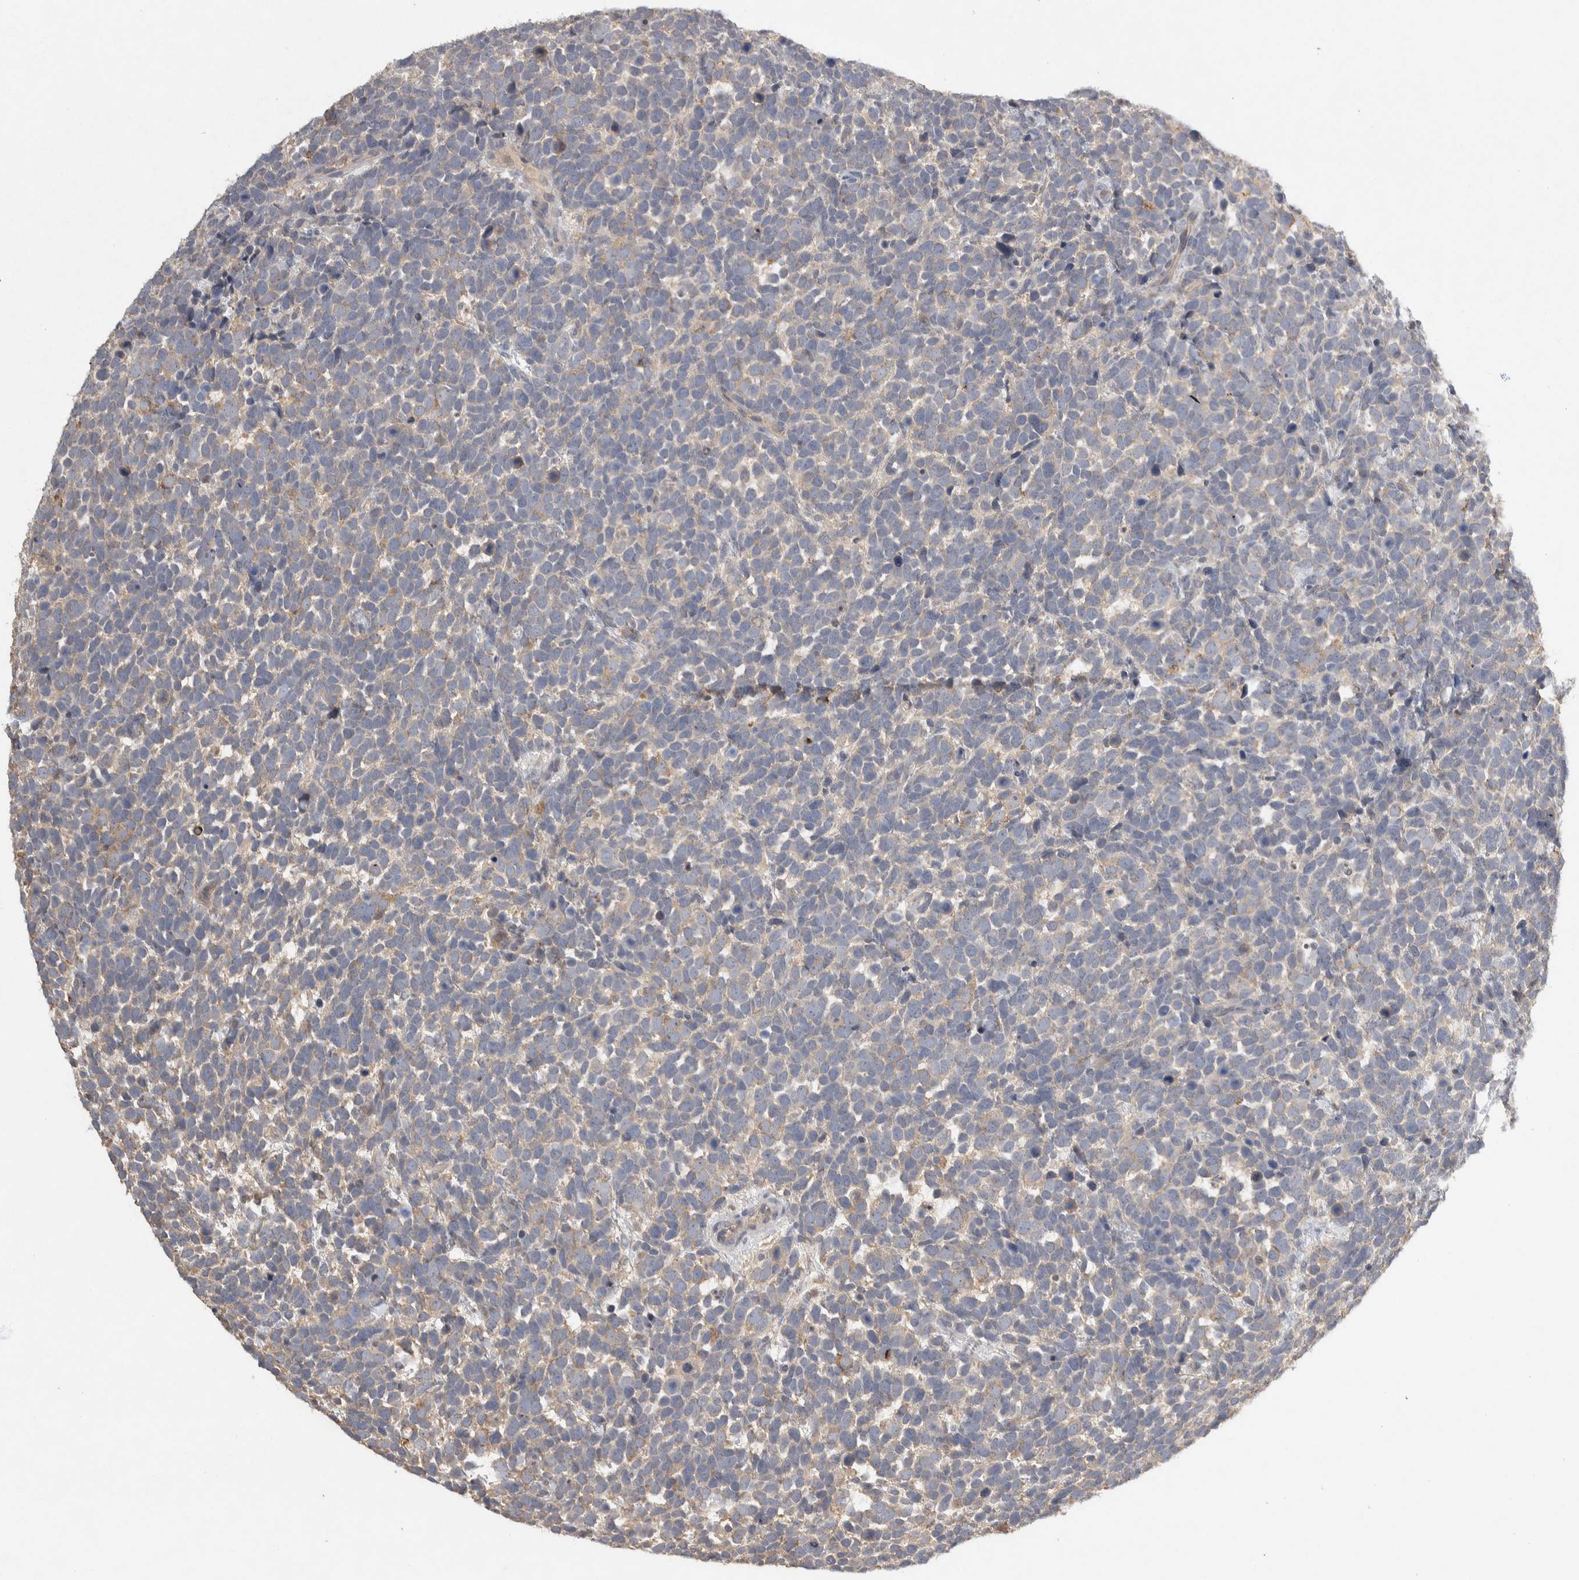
{"staining": {"intensity": "weak", "quantity": "<25%", "location": "cytoplasmic/membranous"}, "tissue": "urothelial cancer", "cell_type": "Tumor cells", "image_type": "cancer", "snomed": [{"axis": "morphology", "description": "Urothelial carcinoma, High grade"}, {"axis": "topography", "description": "Urinary bladder"}], "caption": "High magnification brightfield microscopy of urothelial carcinoma (high-grade) stained with DAB (brown) and counterstained with hematoxylin (blue): tumor cells show no significant staining.", "gene": "EIF3H", "patient": {"sex": "female", "age": 82}}